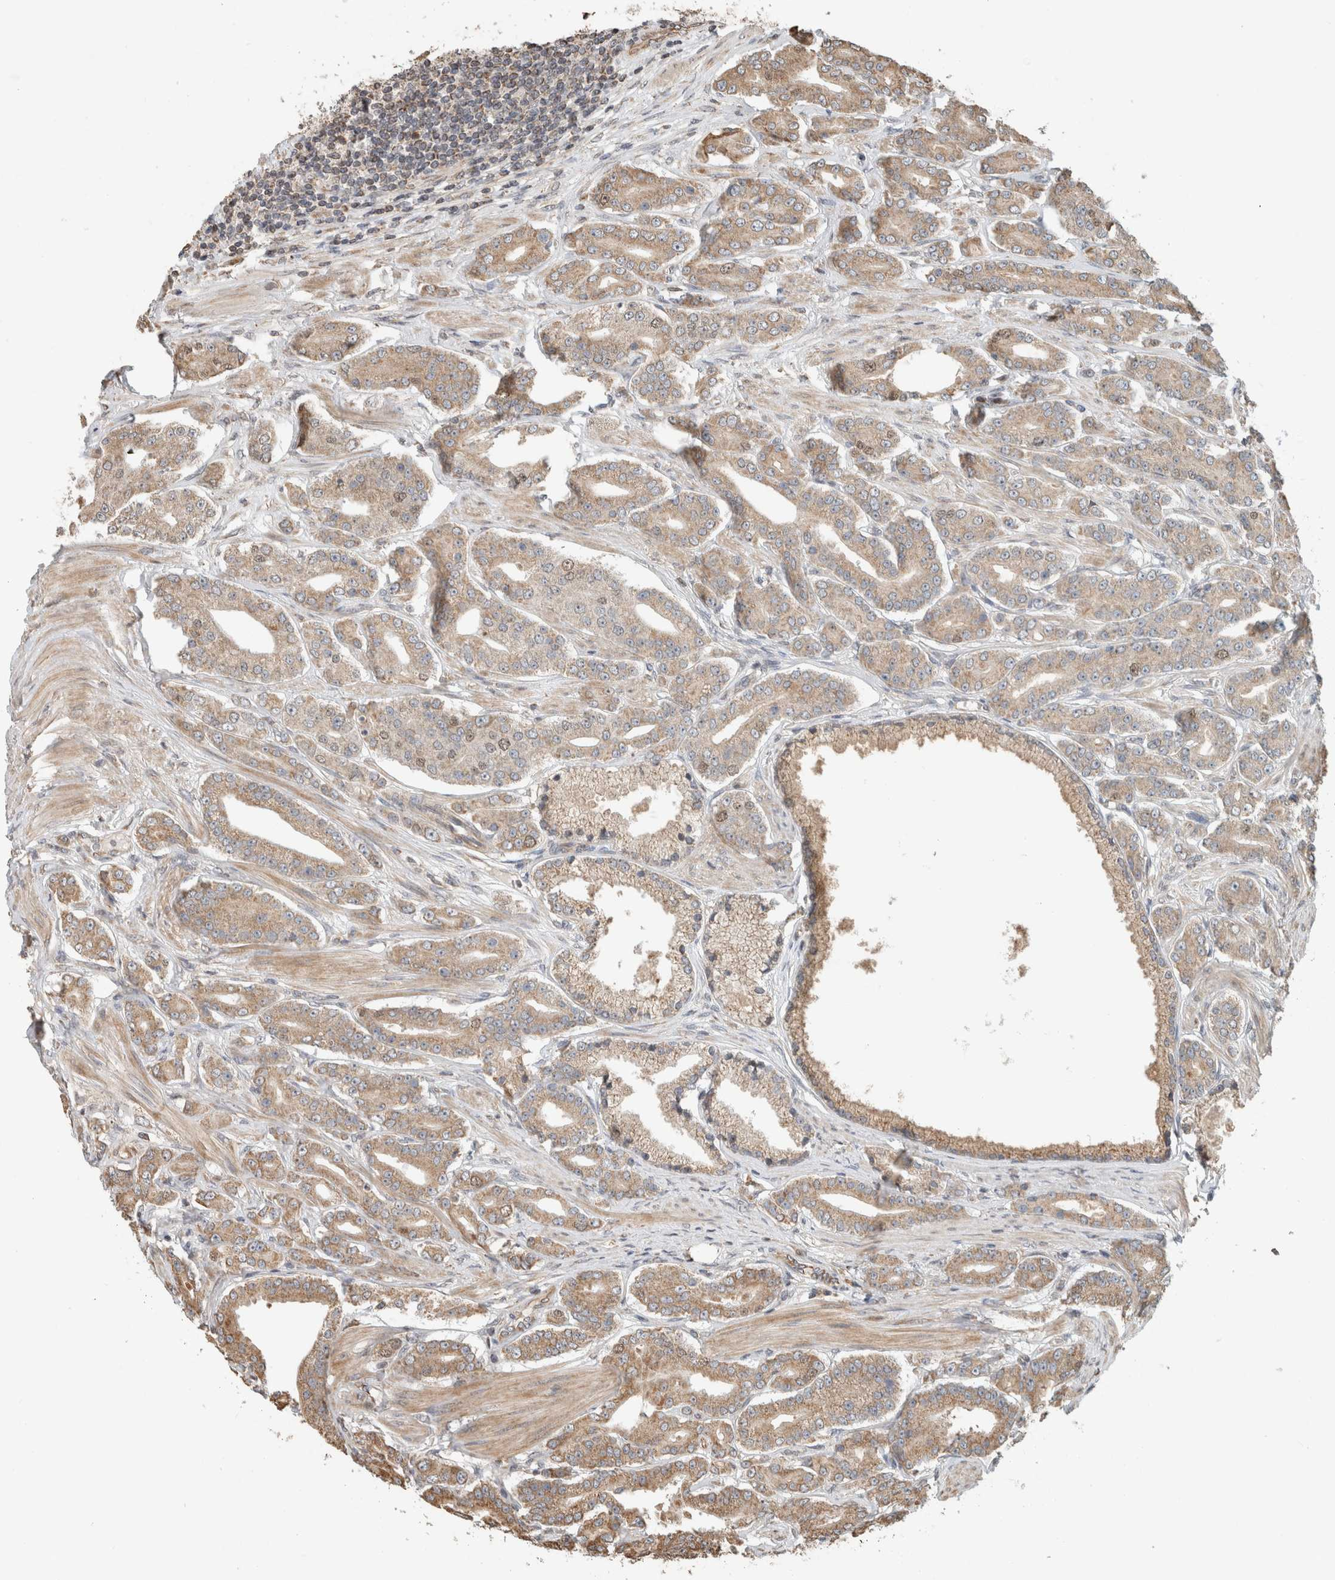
{"staining": {"intensity": "moderate", "quantity": ">75%", "location": "cytoplasmic/membranous"}, "tissue": "prostate cancer", "cell_type": "Tumor cells", "image_type": "cancer", "snomed": [{"axis": "morphology", "description": "Adenocarcinoma, High grade"}, {"axis": "topography", "description": "Prostate"}], "caption": "The immunohistochemical stain shows moderate cytoplasmic/membranous staining in tumor cells of prostate cancer tissue. (DAB IHC with brightfield microscopy, high magnification).", "gene": "GINS4", "patient": {"sex": "male", "age": 71}}